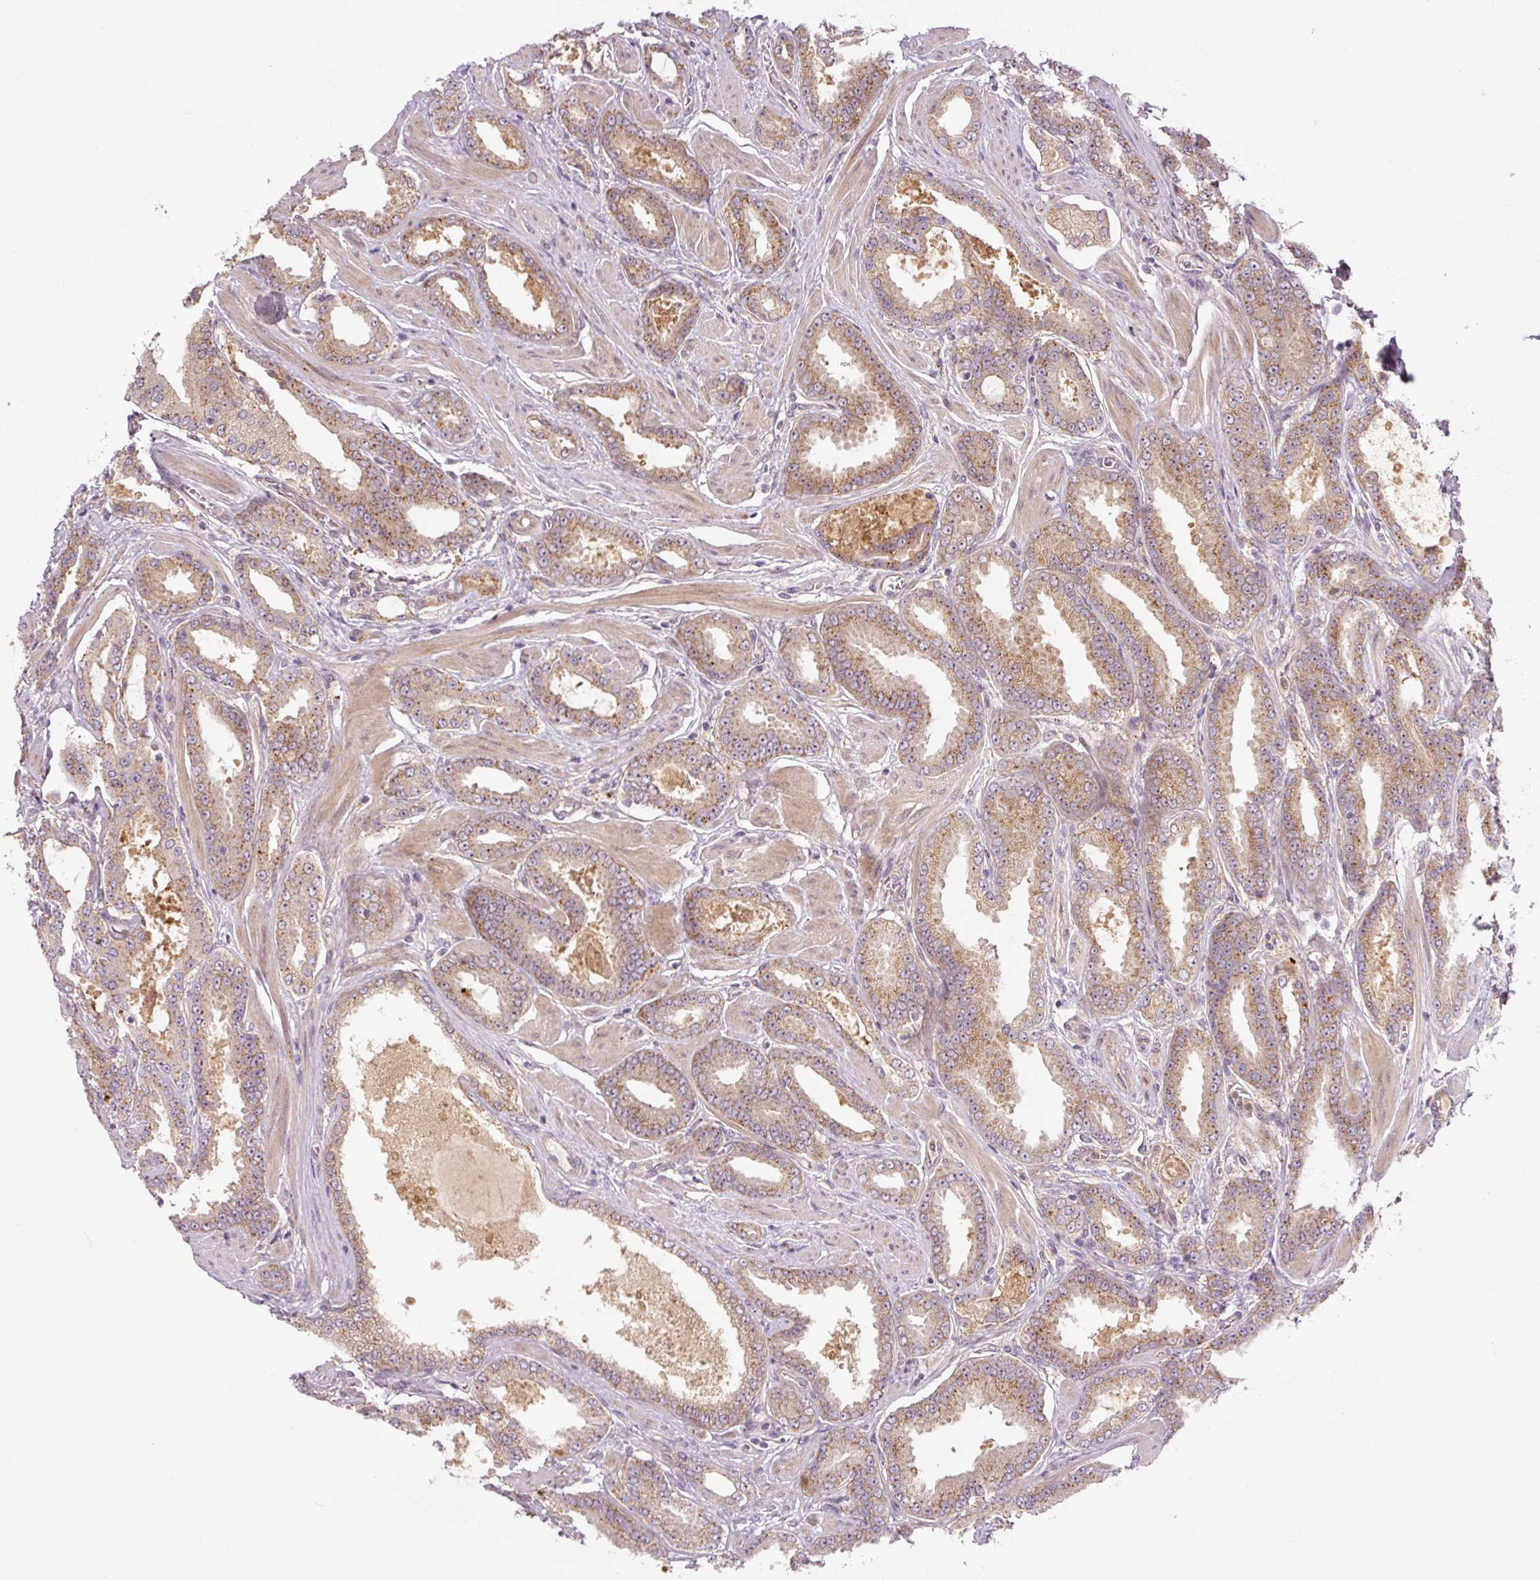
{"staining": {"intensity": "moderate", "quantity": ">75%", "location": "cytoplasmic/membranous"}, "tissue": "prostate cancer", "cell_type": "Tumor cells", "image_type": "cancer", "snomed": [{"axis": "morphology", "description": "Adenocarcinoma, Low grade"}, {"axis": "topography", "description": "Prostate"}], "caption": "IHC image of low-grade adenocarcinoma (prostate) stained for a protein (brown), which shows medium levels of moderate cytoplasmic/membranous positivity in about >75% of tumor cells.", "gene": "ZSWIM7", "patient": {"sex": "male", "age": 42}}